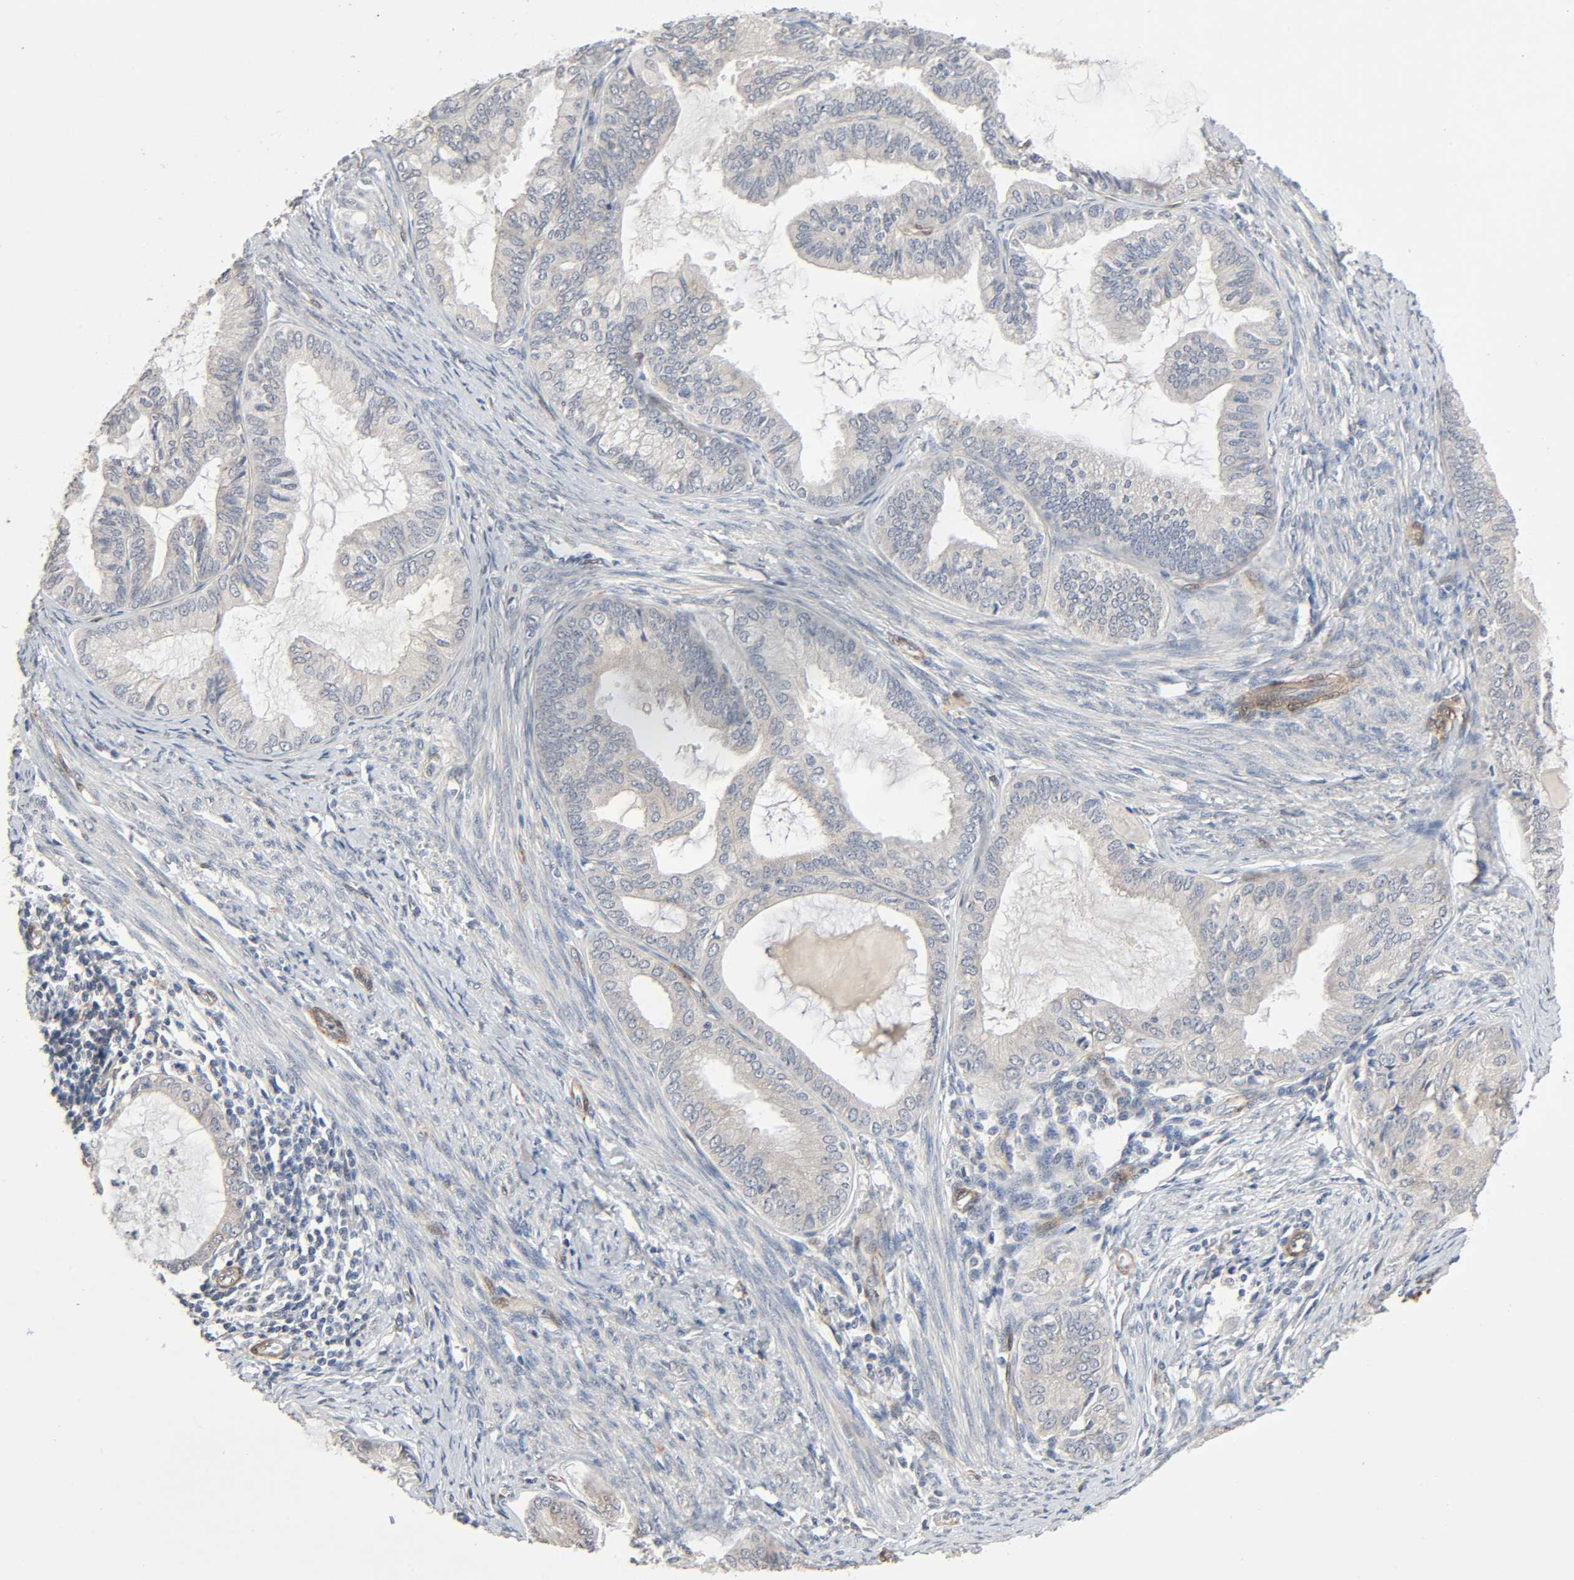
{"staining": {"intensity": "weak", "quantity": "25%-75%", "location": "cytoplasmic/membranous"}, "tissue": "endometrial cancer", "cell_type": "Tumor cells", "image_type": "cancer", "snomed": [{"axis": "morphology", "description": "Adenocarcinoma, NOS"}, {"axis": "topography", "description": "Endometrium"}], "caption": "About 25%-75% of tumor cells in human endometrial adenocarcinoma exhibit weak cytoplasmic/membranous protein expression as visualized by brown immunohistochemical staining.", "gene": "PTK2", "patient": {"sex": "female", "age": 86}}